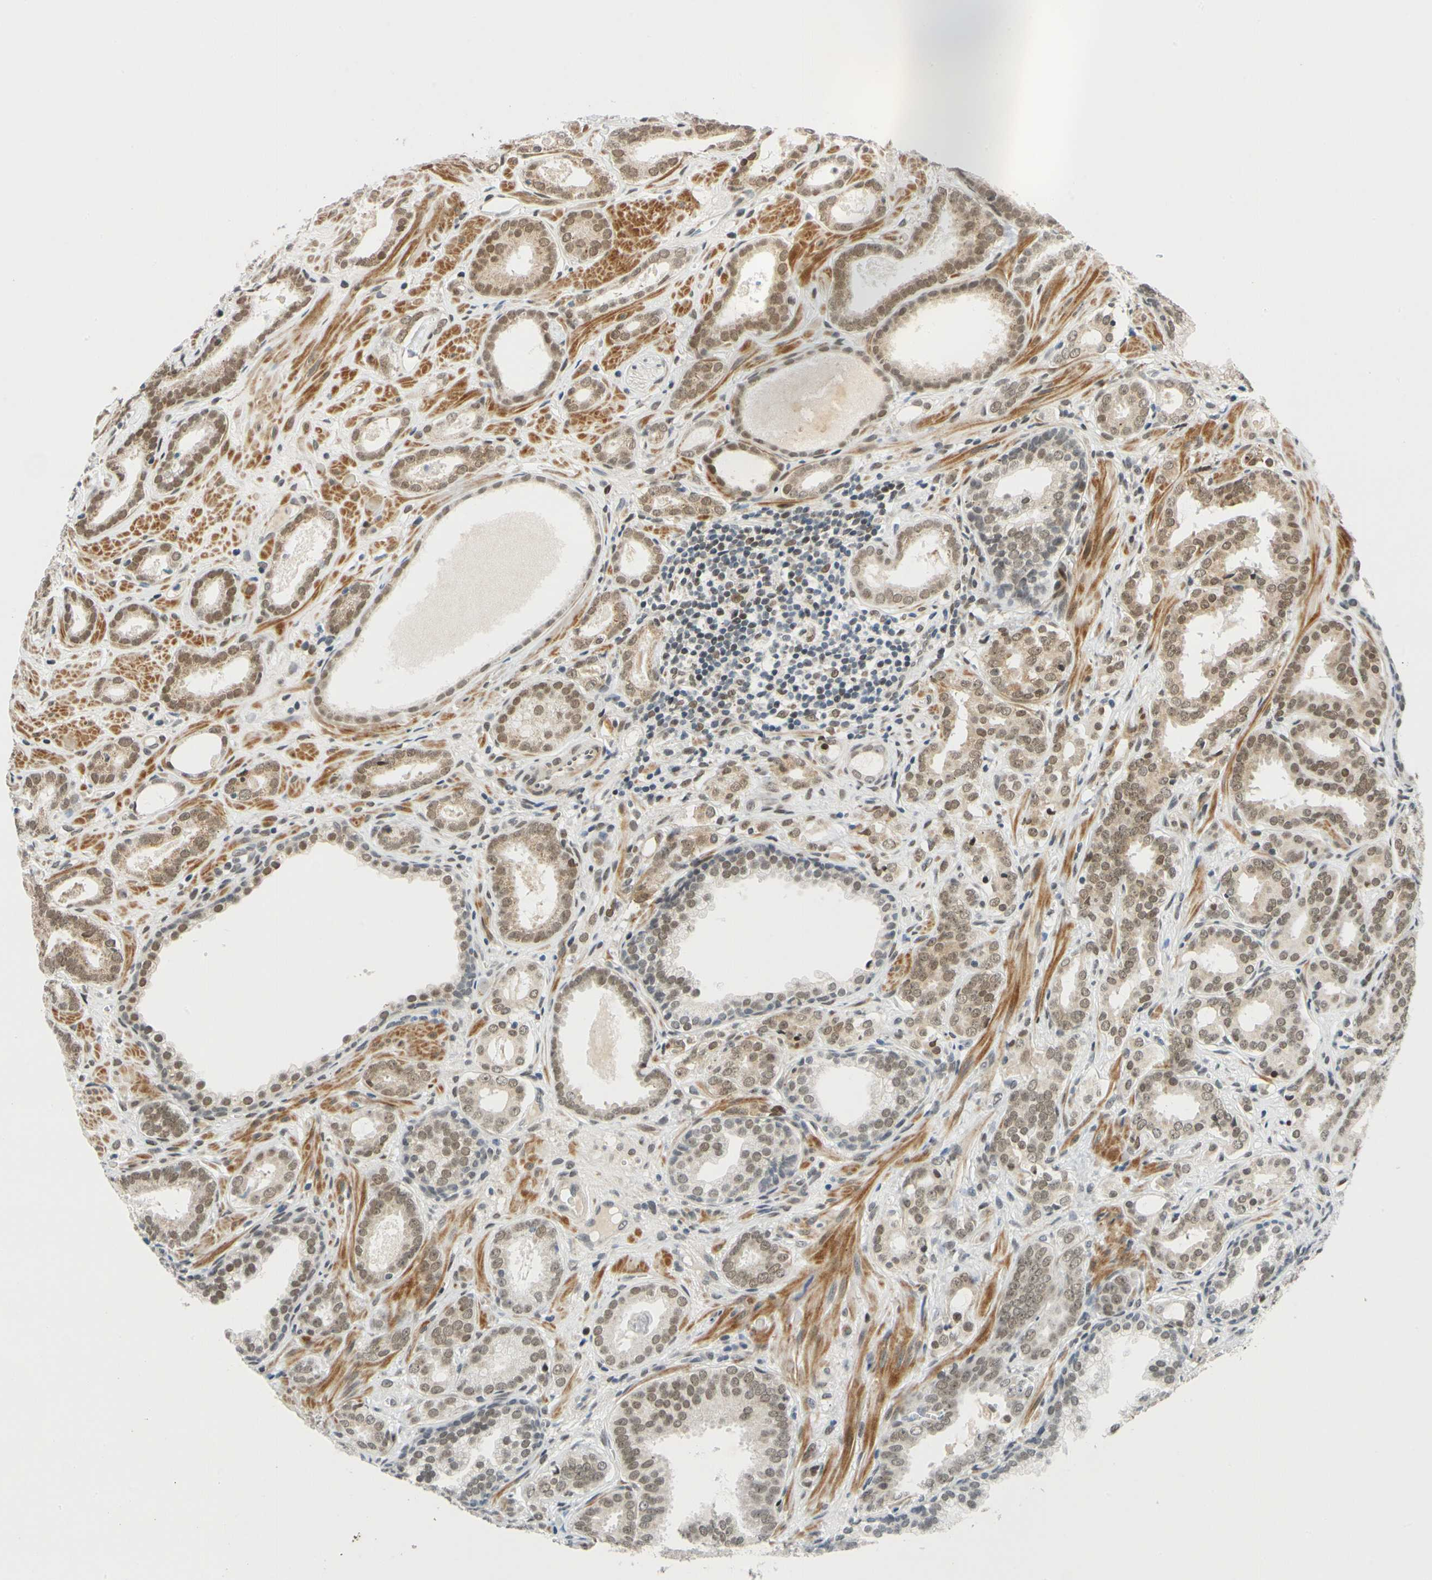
{"staining": {"intensity": "moderate", "quantity": ">75%", "location": "cytoplasmic/membranous,nuclear"}, "tissue": "prostate cancer", "cell_type": "Tumor cells", "image_type": "cancer", "snomed": [{"axis": "morphology", "description": "Adenocarcinoma, Low grade"}, {"axis": "topography", "description": "Prostate"}], "caption": "Prostate cancer stained with DAB IHC demonstrates medium levels of moderate cytoplasmic/membranous and nuclear staining in approximately >75% of tumor cells.", "gene": "POGZ", "patient": {"sex": "male", "age": 57}}